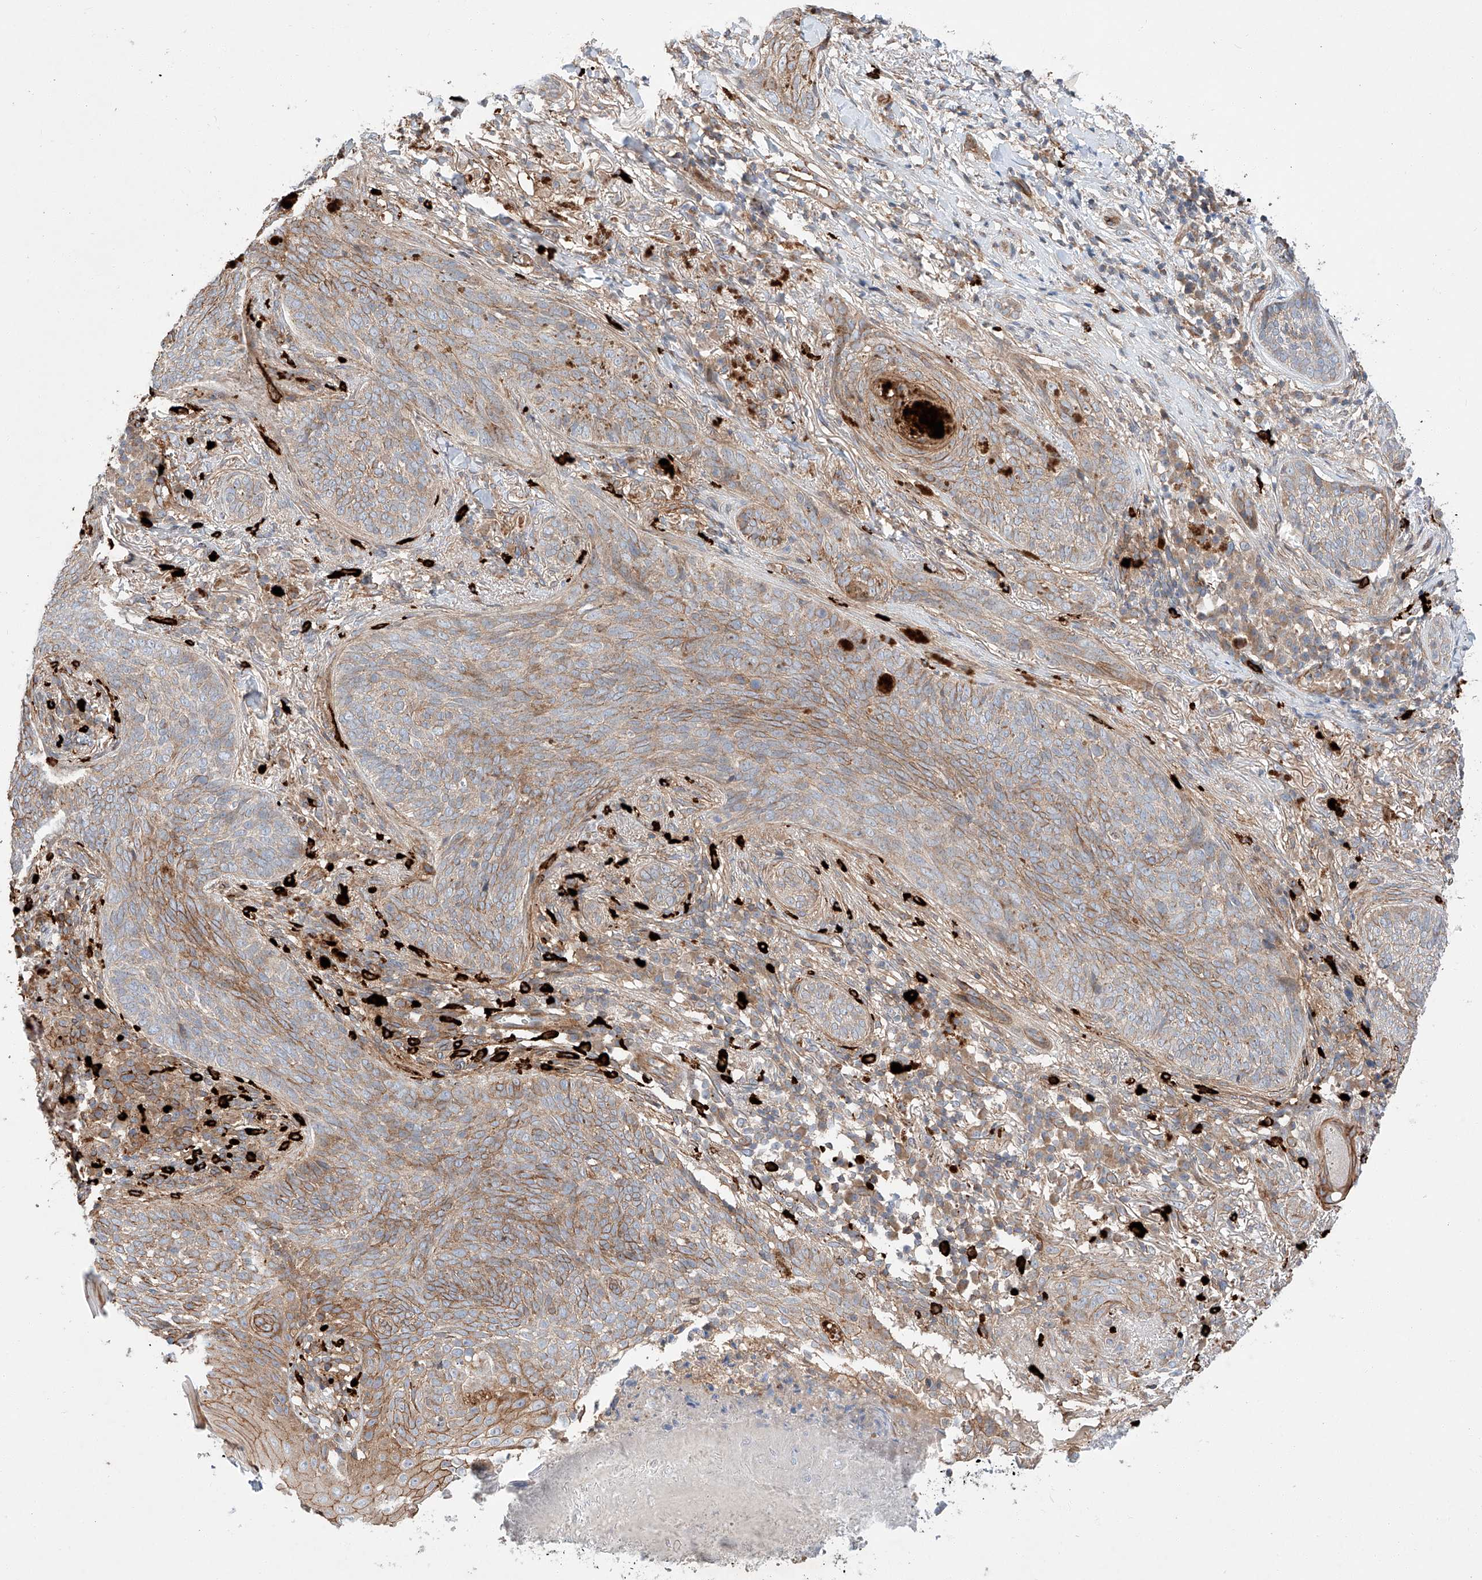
{"staining": {"intensity": "moderate", "quantity": ">75%", "location": "cytoplasmic/membranous"}, "tissue": "skin cancer", "cell_type": "Tumor cells", "image_type": "cancer", "snomed": [{"axis": "morphology", "description": "Basal cell carcinoma"}, {"axis": "topography", "description": "Skin"}], "caption": "Immunohistochemical staining of basal cell carcinoma (skin) reveals medium levels of moderate cytoplasmic/membranous protein positivity in about >75% of tumor cells.", "gene": "MINDY4", "patient": {"sex": "male", "age": 85}}